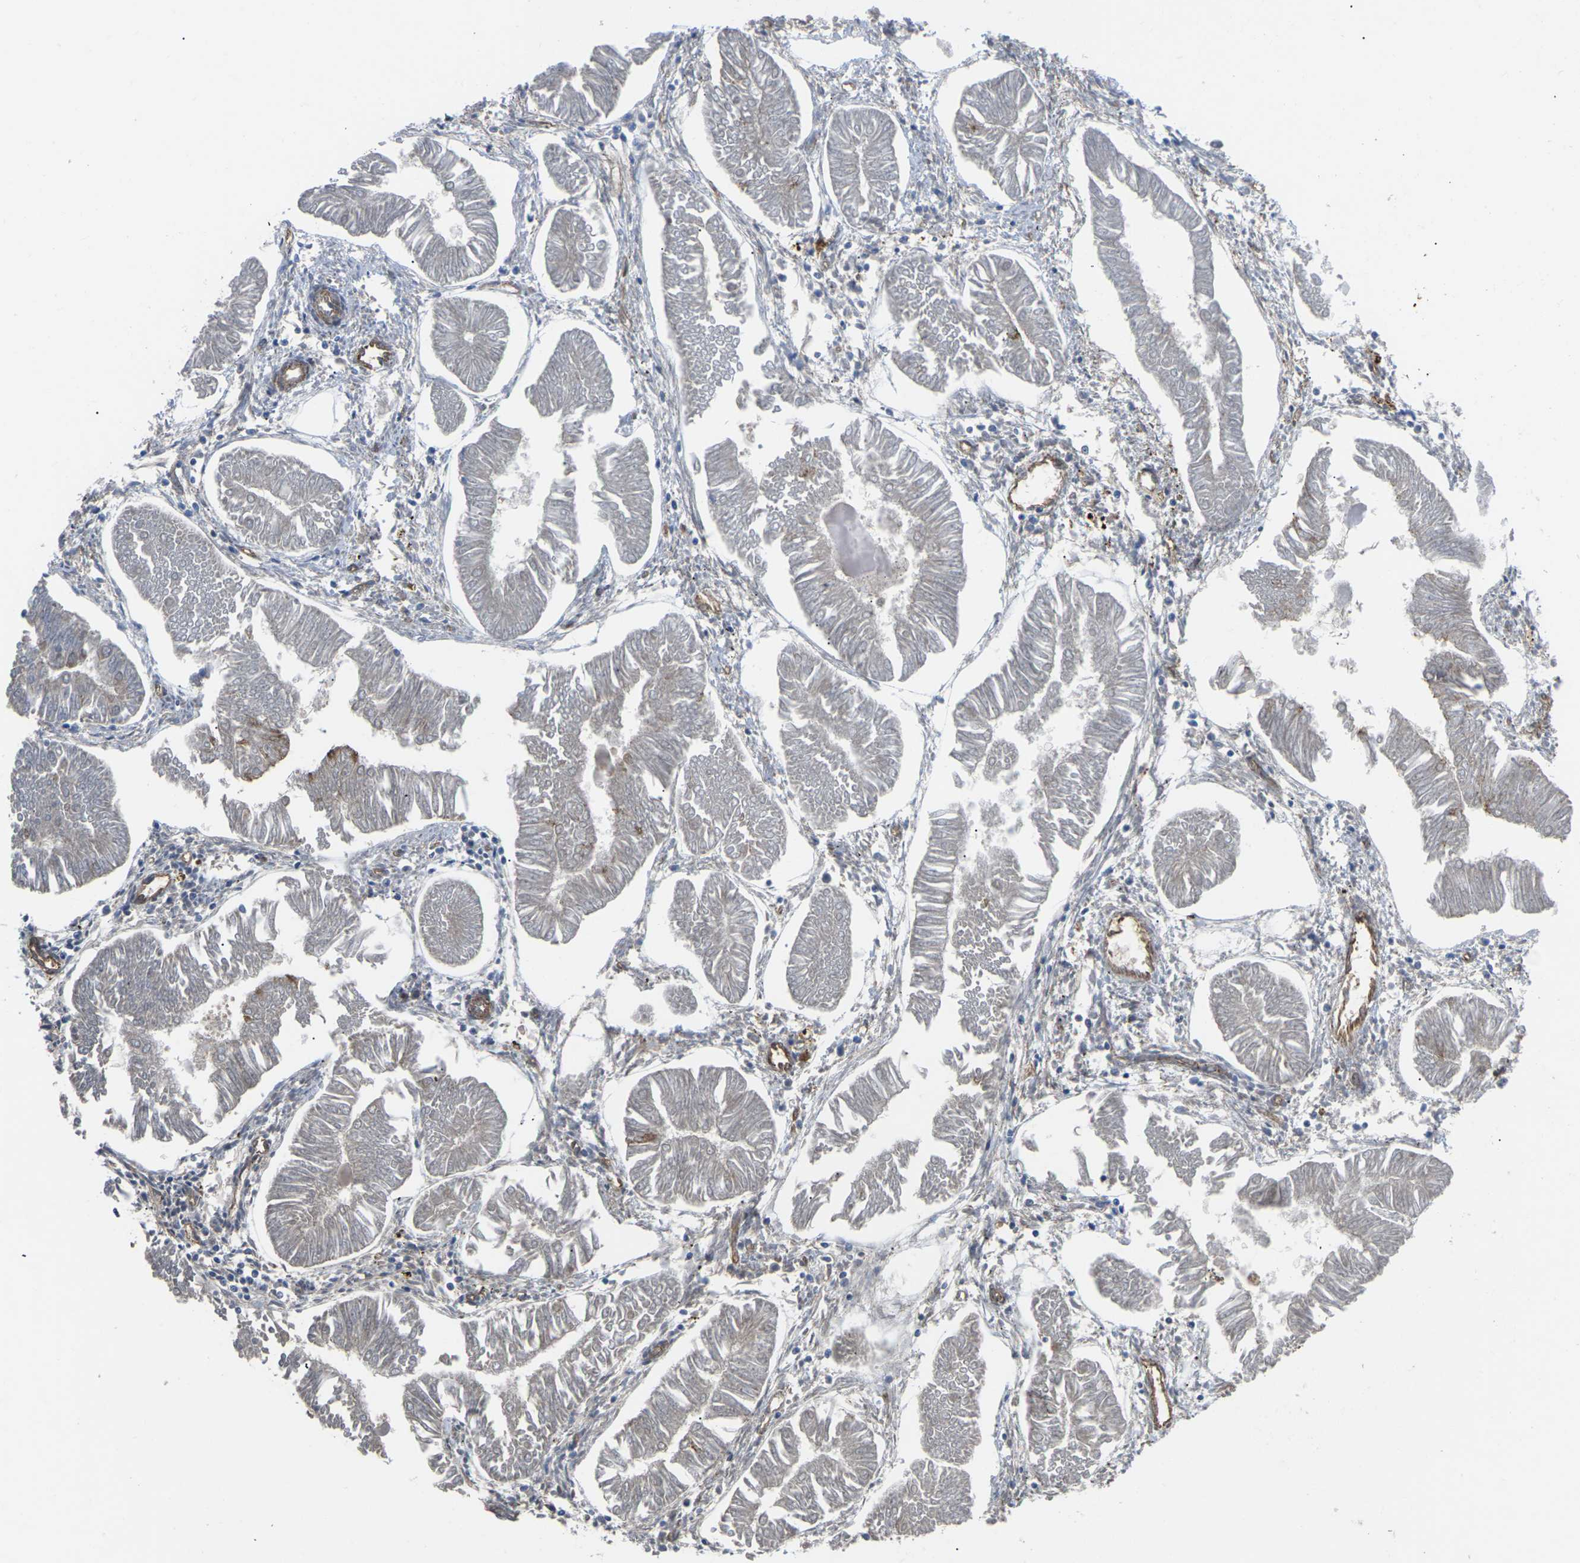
{"staining": {"intensity": "negative", "quantity": "none", "location": "none"}, "tissue": "endometrial cancer", "cell_type": "Tumor cells", "image_type": "cancer", "snomed": [{"axis": "morphology", "description": "Adenocarcinoma, NOS"}, {"axis": "topography", "description": "Endometrium"}], "caption": "A histopathology image of human endometrial cancer is negative for staining in tumor cells.", "gene": "TIAM1", "patient": {"sex": "female", "age": 53}}